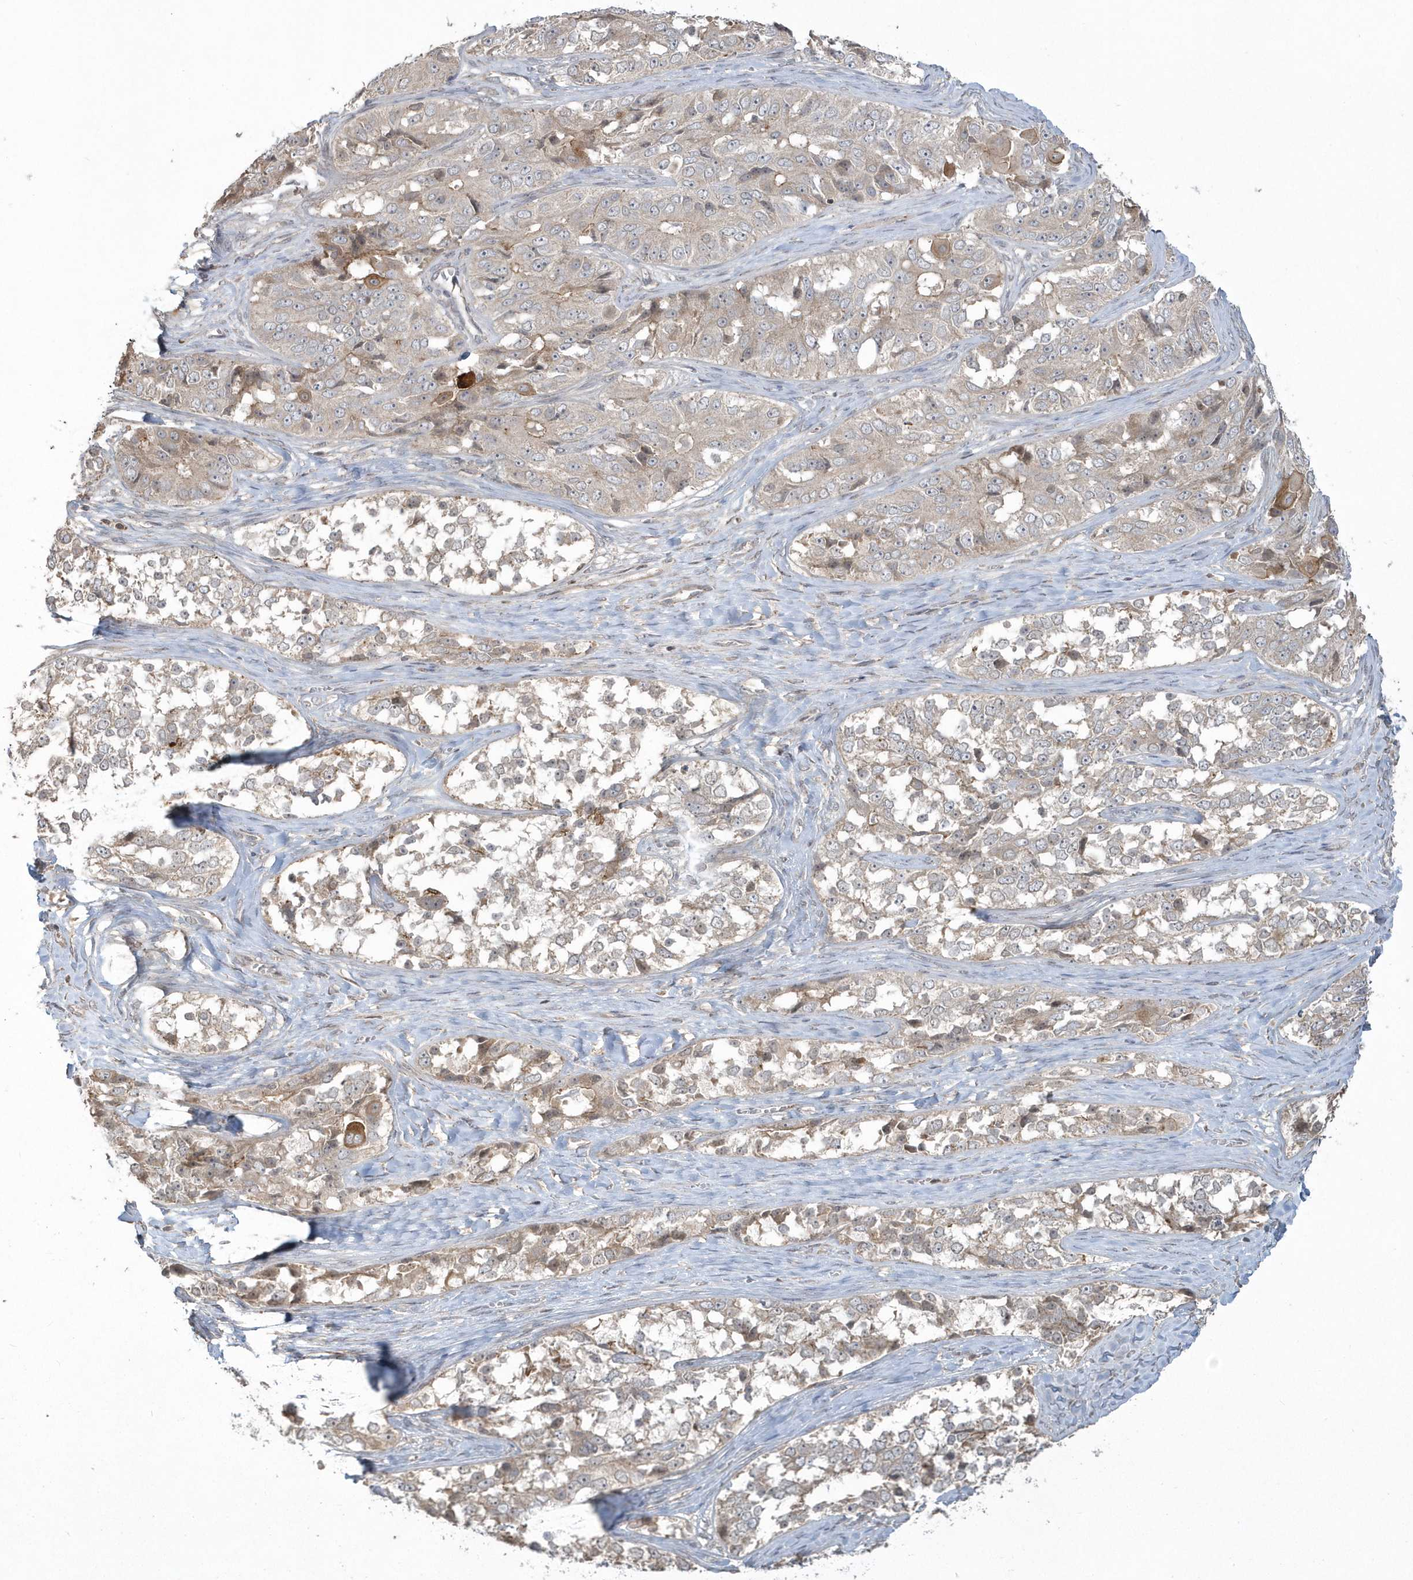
{"staining": {"intensity": "weak", "quantity": "25%-75%", "location": "cytoplasmic/membranous"}, "tissue": "ovarian cancer", "cell_type": "Tumor cells", "image_type": "cancer", "snomed": [{"axis": "morphology", "description": "Carcinoma, endometroid"}, {"axis": "topography", "description": "Ovary"}], "caption": "A low amount of weak cytoplasmic/membranous positivity is seen in about 25%-75% of tumor cells in endometroid carcinoma (ovarian) tissue.", "gene": "ARMC8", "patient": {"sex": "female", "age": 51}}